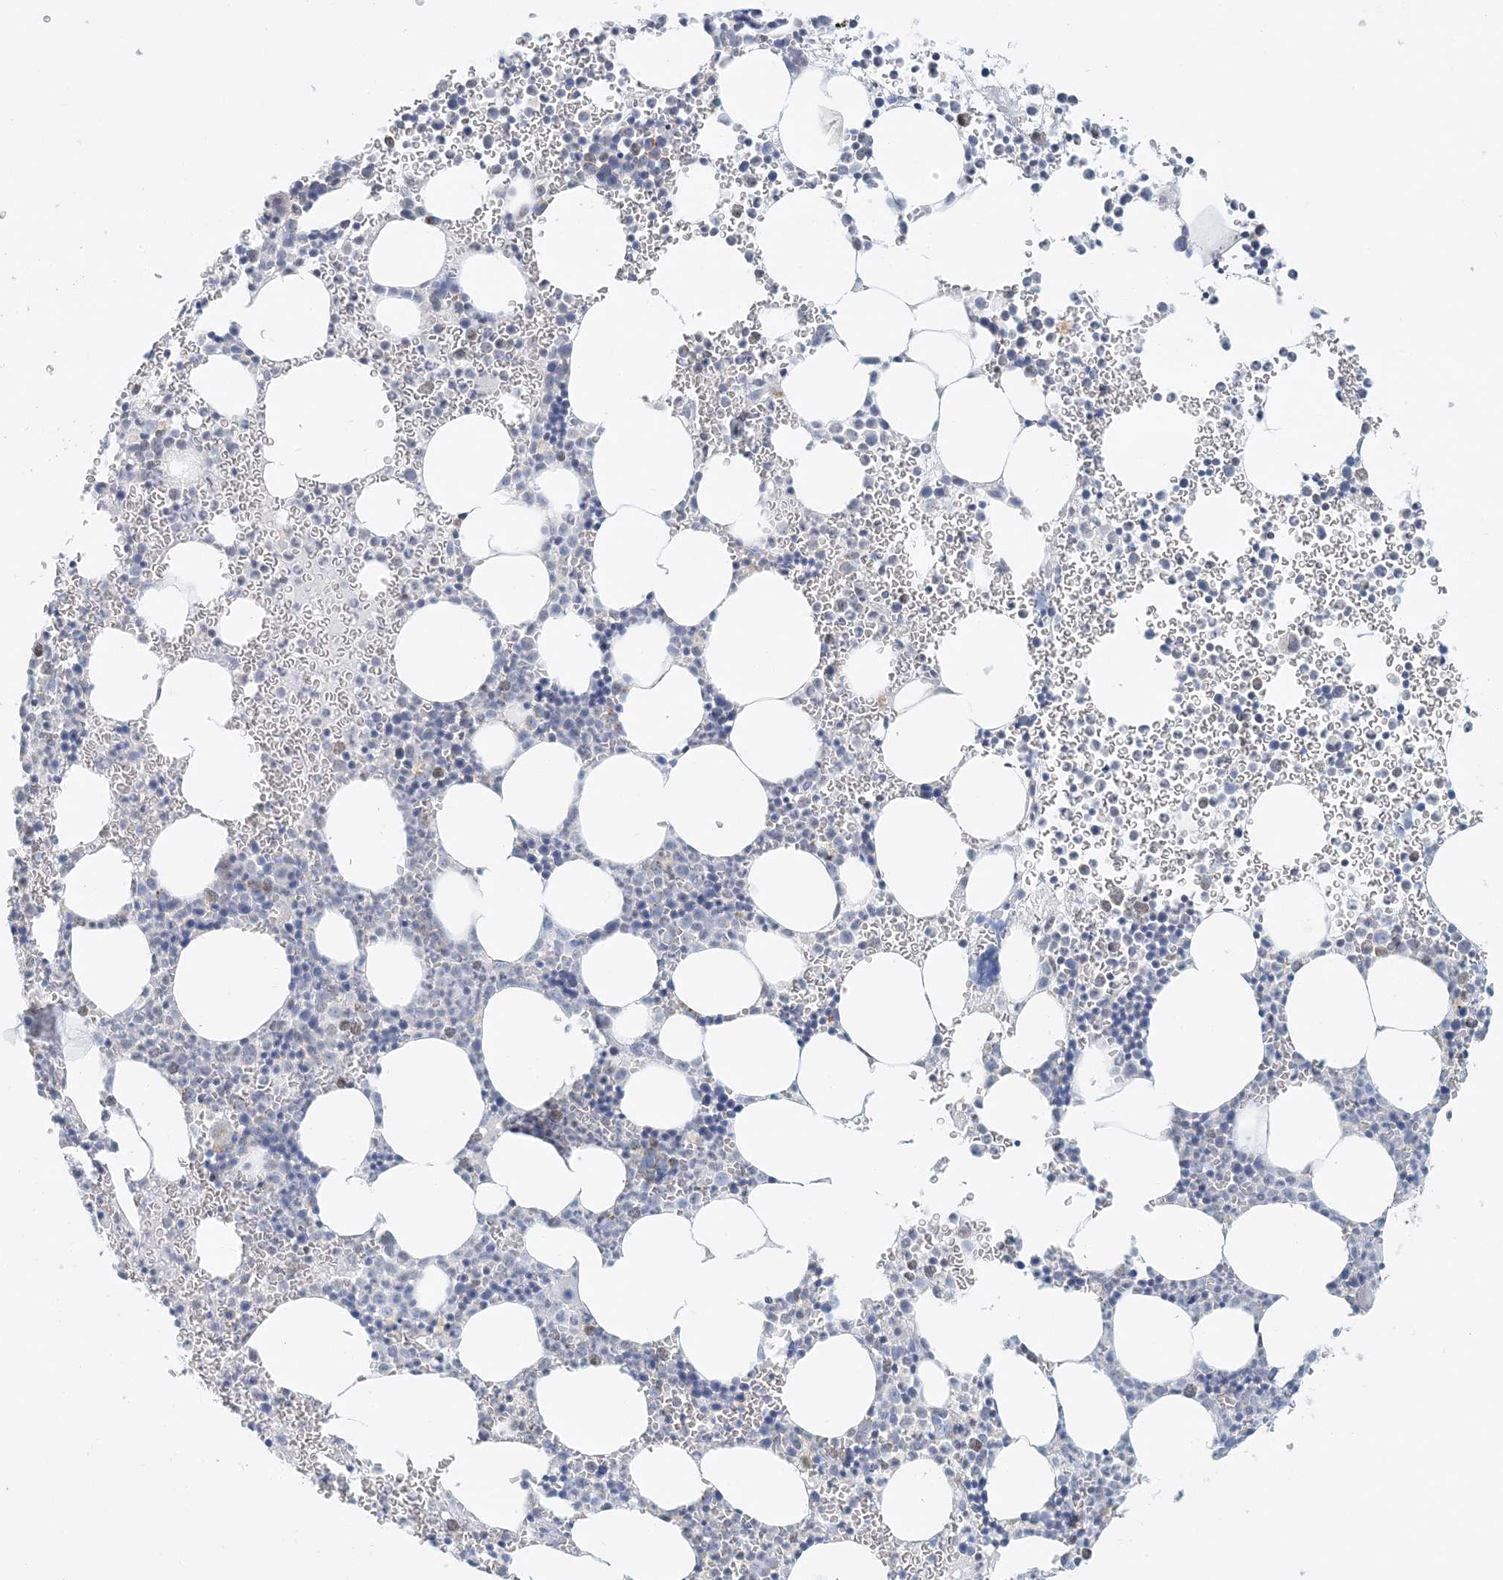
{"staining": {"intensity": "negative", "quantity": "none", "location": "none"}, "tissue": "bone marrow", "cell_type": "Hematopoietic cells", "image_type": "normal", "snomed": [{"axis": "morphology", "description": "Normal tissue, NOS"}, {"axis": "topography", "description": "Bone marrow"}], "caption": "The image exhibits no staining of hematopoietic cells in unremarkable bone marrow.", "gene": "BDH1", "patient": {"sex": "female", "age": 78}}